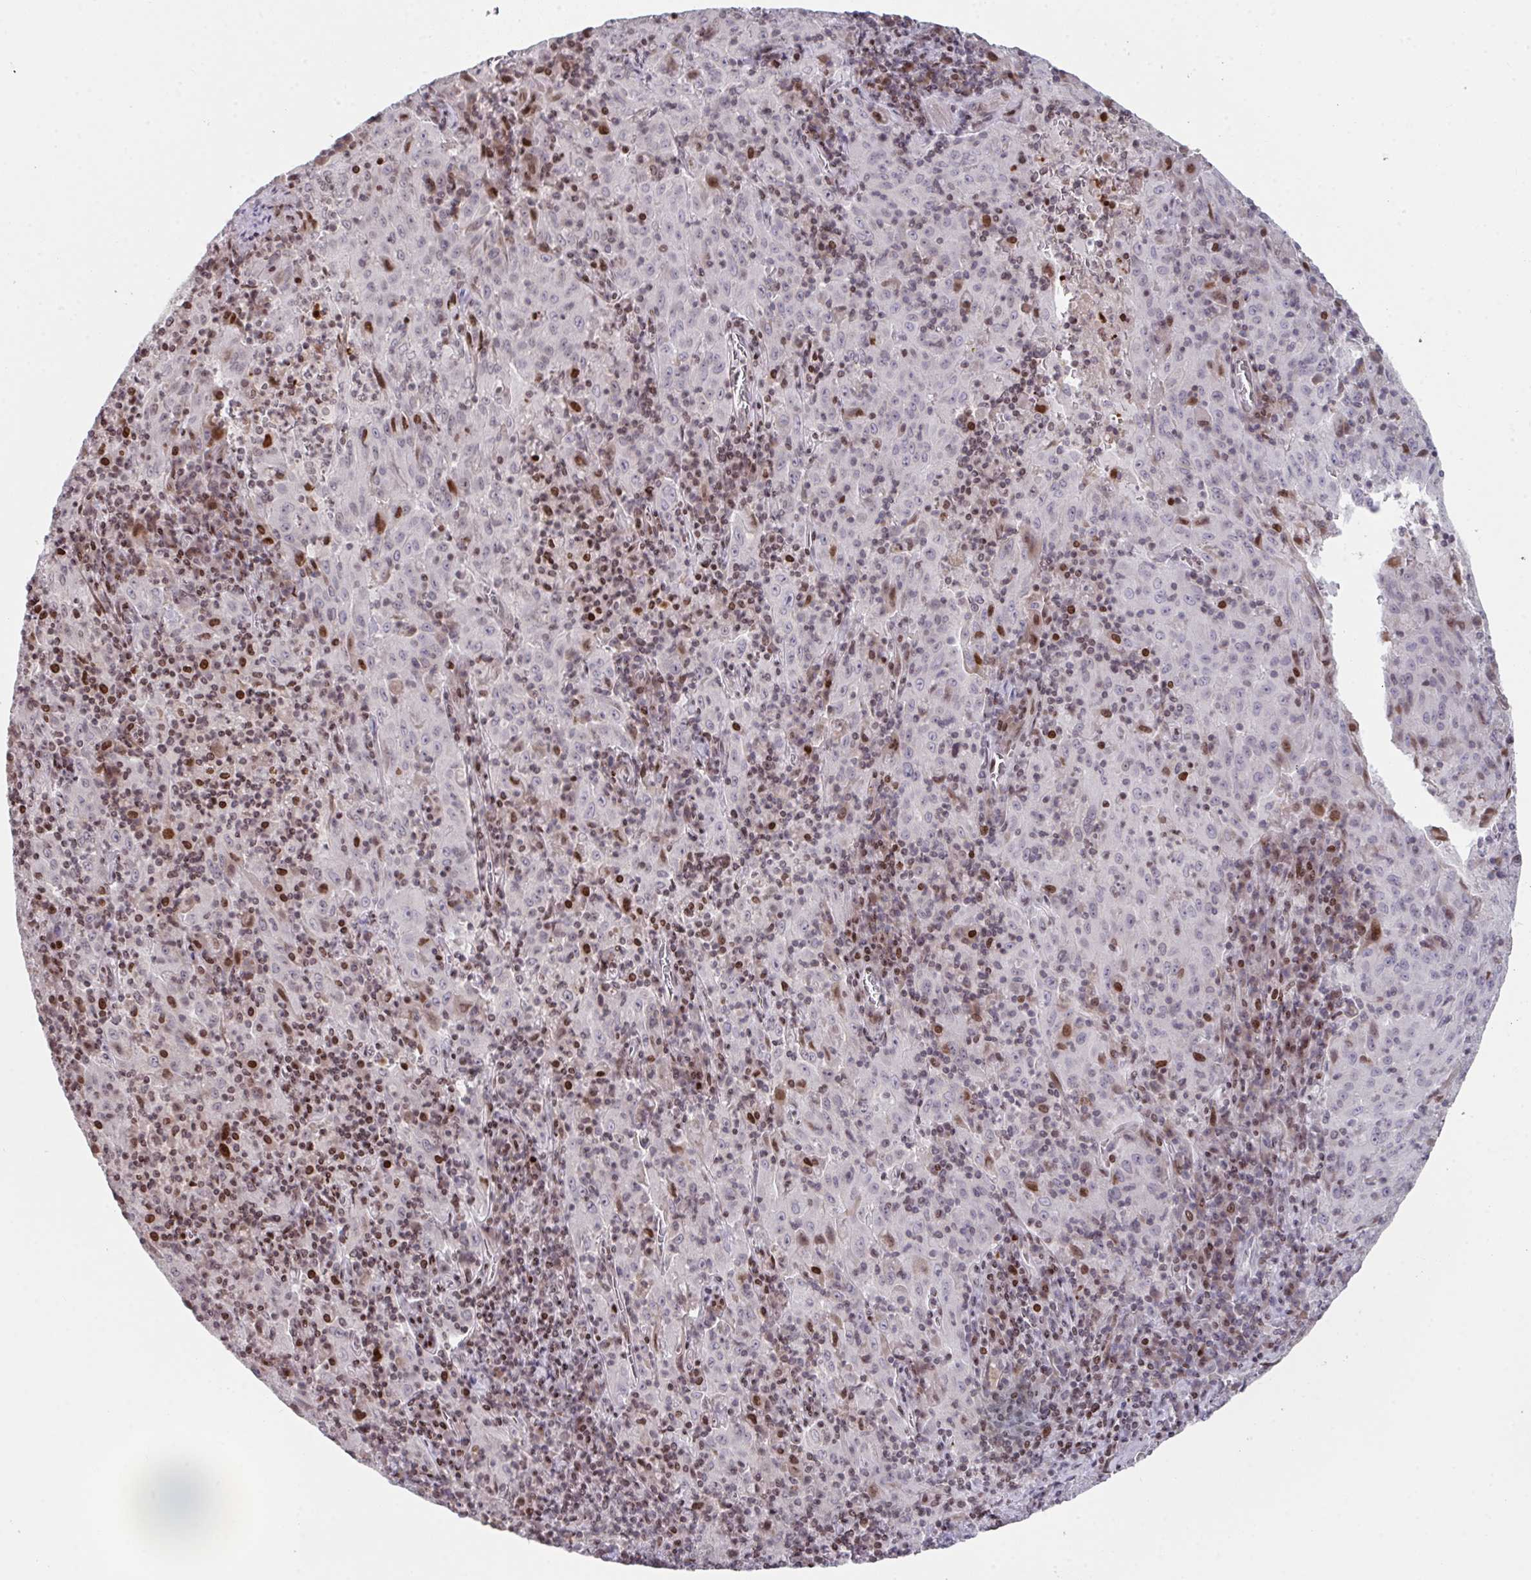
{"staining": {"intensity": "moderate", "quantity": "<25%", "location": "nuclear"}, "tissue": "pancreatic cancer", "cell_type": "Tumor cells", "image_type": "cancer", "snomed": [{"axis": "morphology", "description": "Adenocarcinoma, NOS"}, {"axis": "topography", "description": "Pancreas"}], "caption": "Pancreatic cancer (adenocarcinoma) was stained to show a protein in brown. There is low levels of moderate nuclear expression in approximately <25% of tumor cells.", "gene": "PCDHB8", "patient": {"sex": "male", "age": 63}}